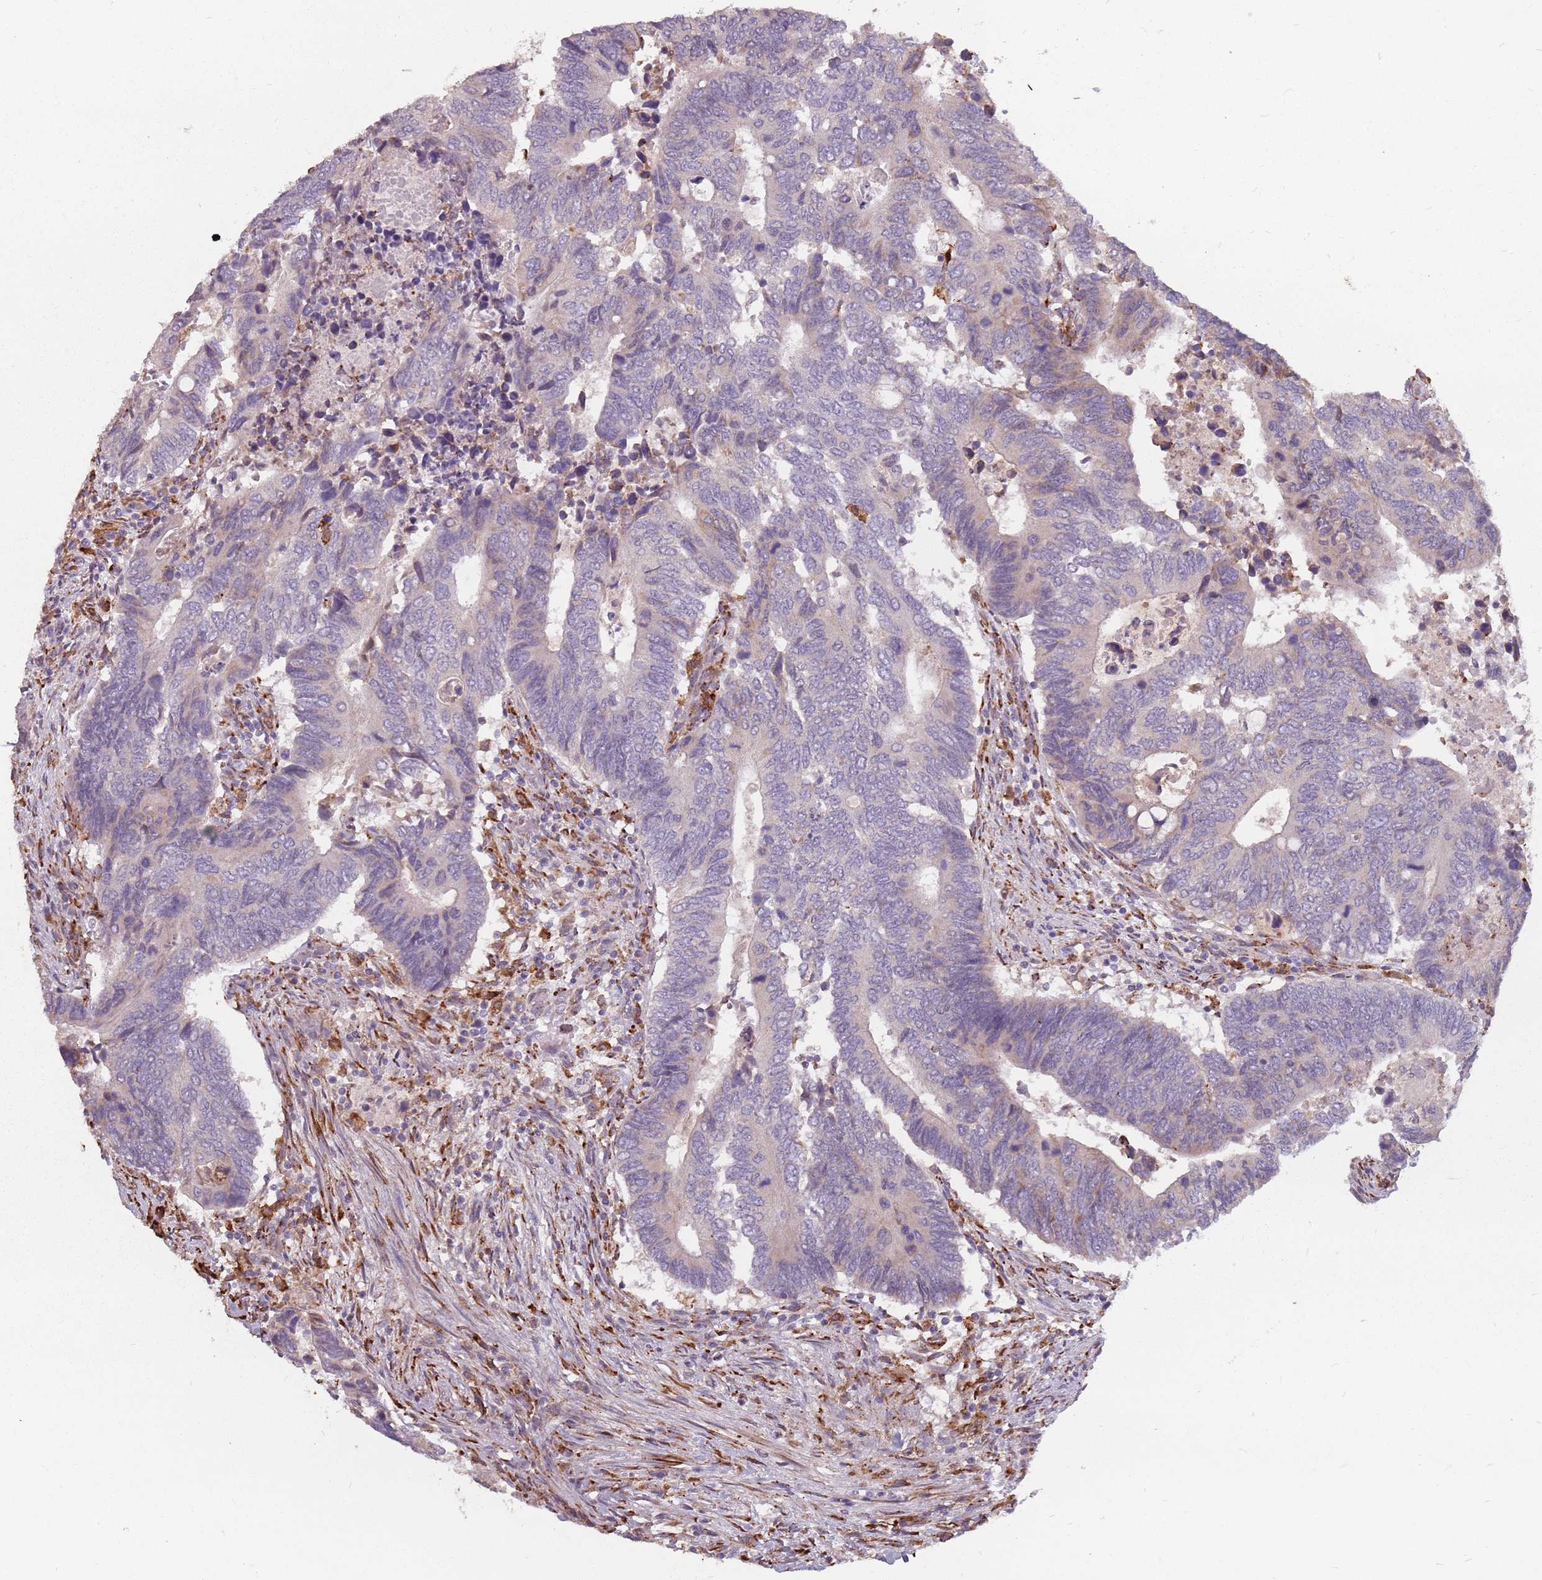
{"staining": {"intensity": "negative", "quantity": "none", "location": "none"}, "tissue": "colorectal cancer", "cell_type": "Tumor cells", "image_type": "cancer", "snomed": [{"axis": "morphology", "description": "Adenocarcinoma, NOS"}, {"axis": "topography", "description": "Colon"}], "caption": "Adenocarcinoma (colorectal) stained for a protein using IHC displays no staining tumor cells.", "gene": "RPS9", "patient": {"sex": "male", "age": 87}}